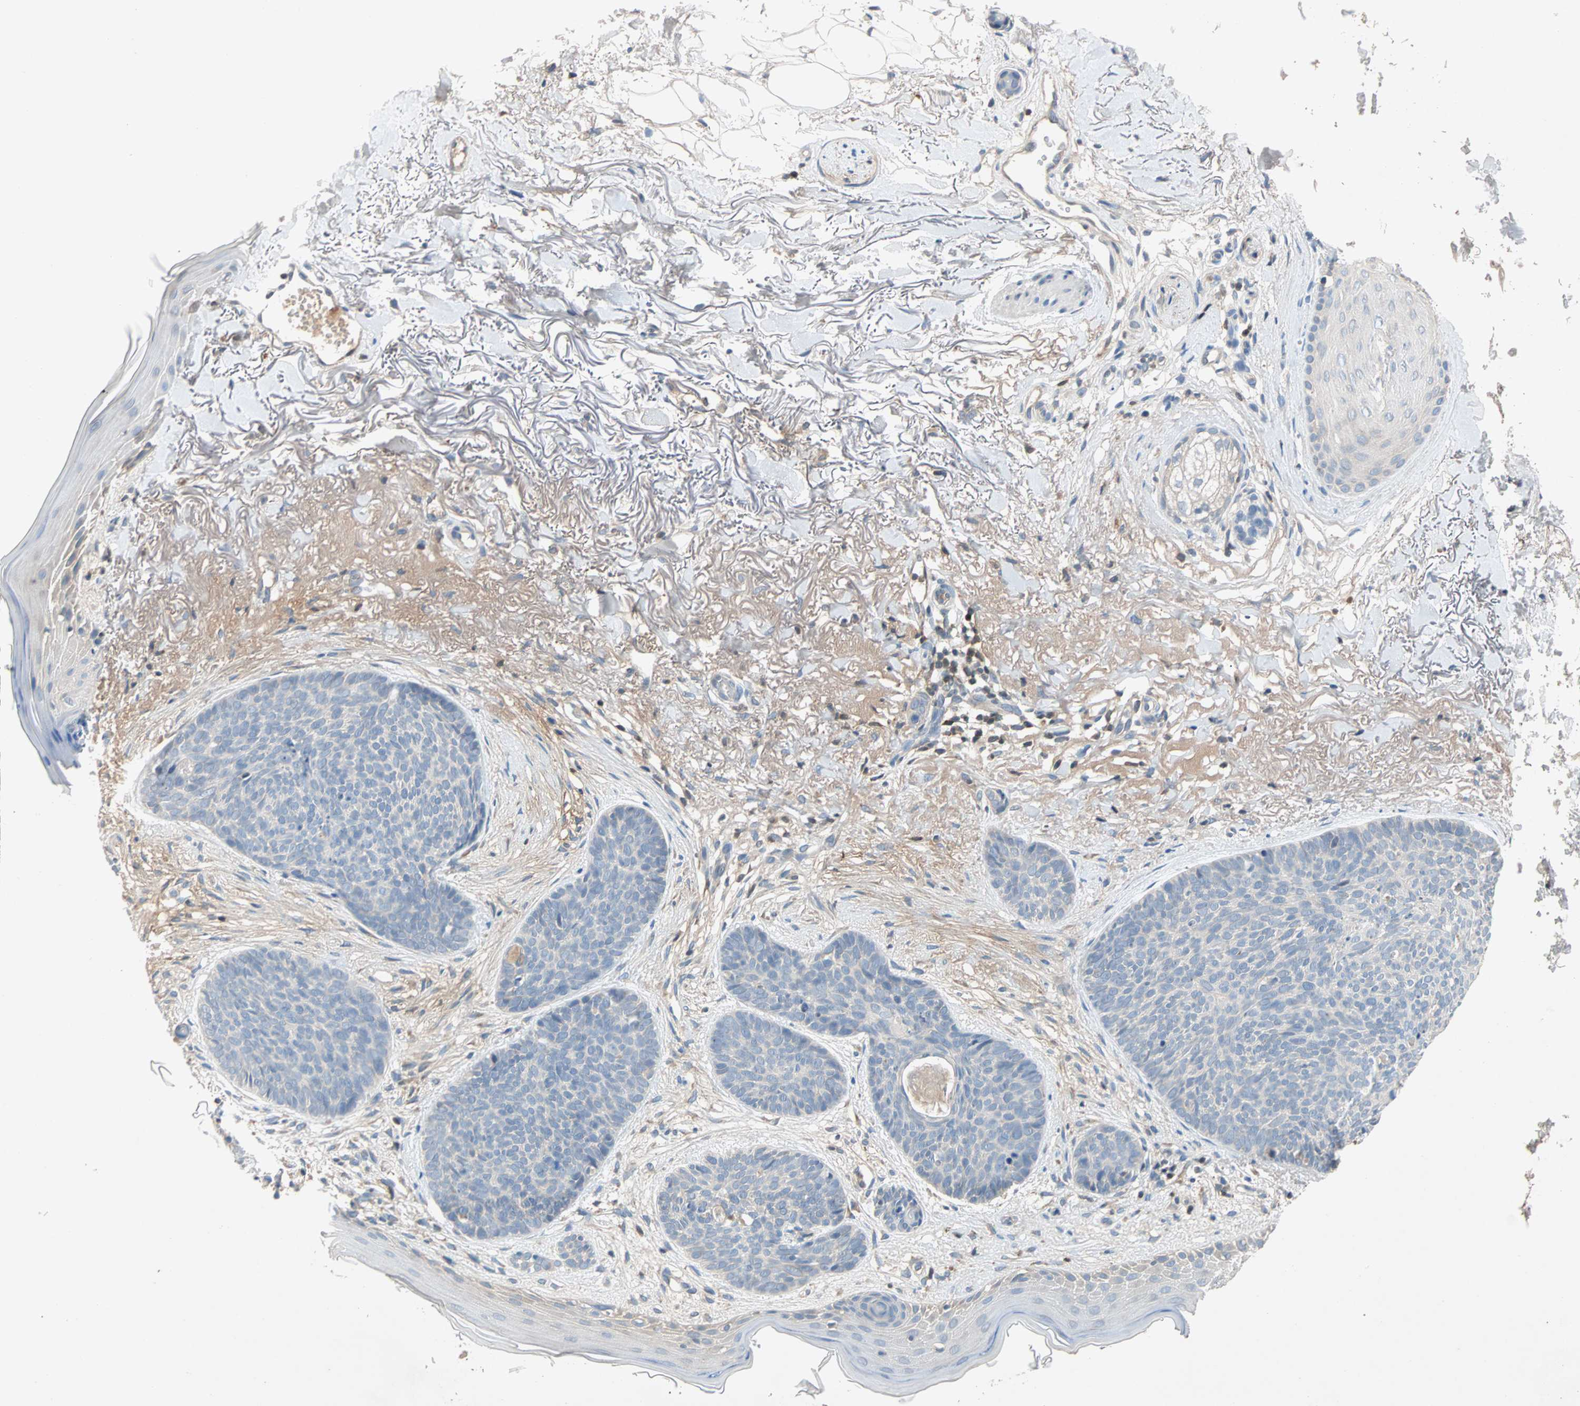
{"staining": {"intensity": "negative", "quantity": "none", "location": "none"}, "tissue": "skin cancer", "cell_type": "Tumor cells", "image_type": "cancer", "snomed": [{"axis": "morphology", "description": "Normal tissue, NOS"}, {"axis": "morphology", "description": "Basal cell carcinoma"}, {"axis": "topography", "description": "Skin"}], "caption": "This is a histopathology image of immunohistochemistry (IHC) staining of skin cancer, which shows no expression in tumor cells.", "gene": "MAP4K1", "patient": {"sex": "female", "age": 70}}